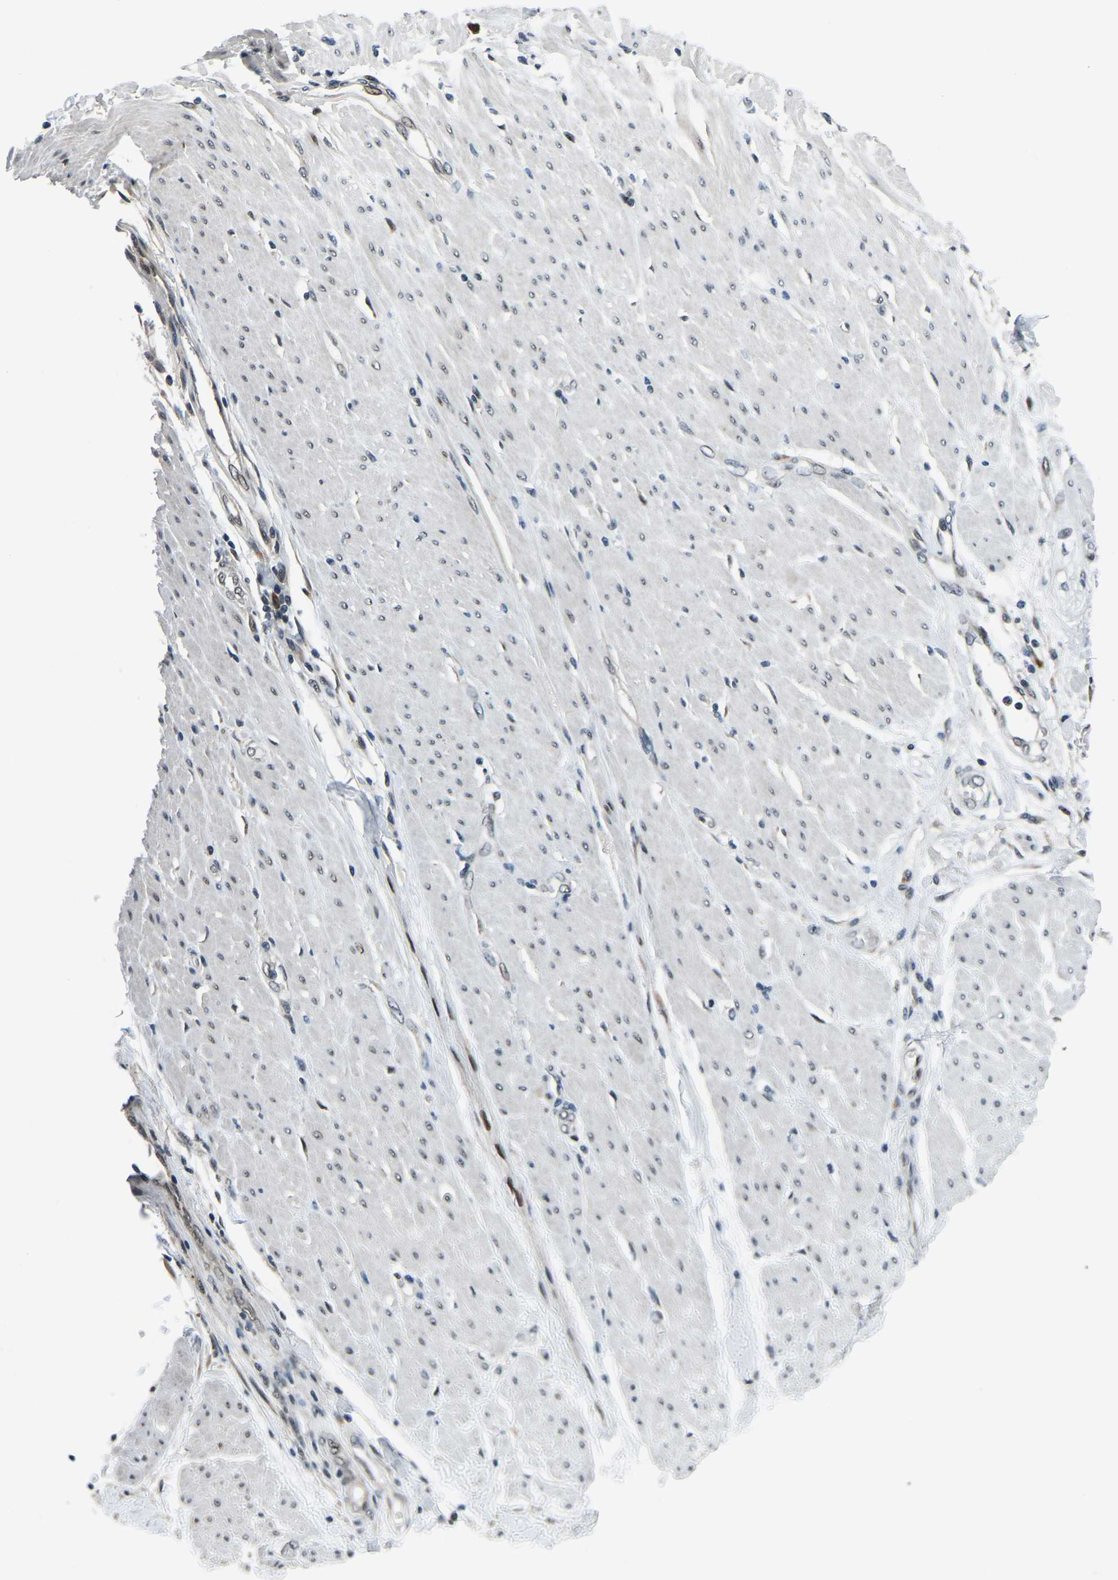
{"staining": {"intensity": "negative", "quantity": "none", "location": "none"}, "tissue": "adipose tissue", "cell_type": "Adipocytes", "image_type": "normal", "snomed": [{"axis": "morphology", "description": "Normal tissue, NOS"}, {"axis": "morphology", "description": "Adenocarcinoma, NOS"}, {"axis": "topography", "description": "Duodenum"}, {"axis": "topography", "description": "Peripheral nerve tissue"}], "caption": "Adipocytes show no significant protein positivity in benign adipose tissue.", "gene": "ING2", "patient": {"sex": "female", "age": 60}}